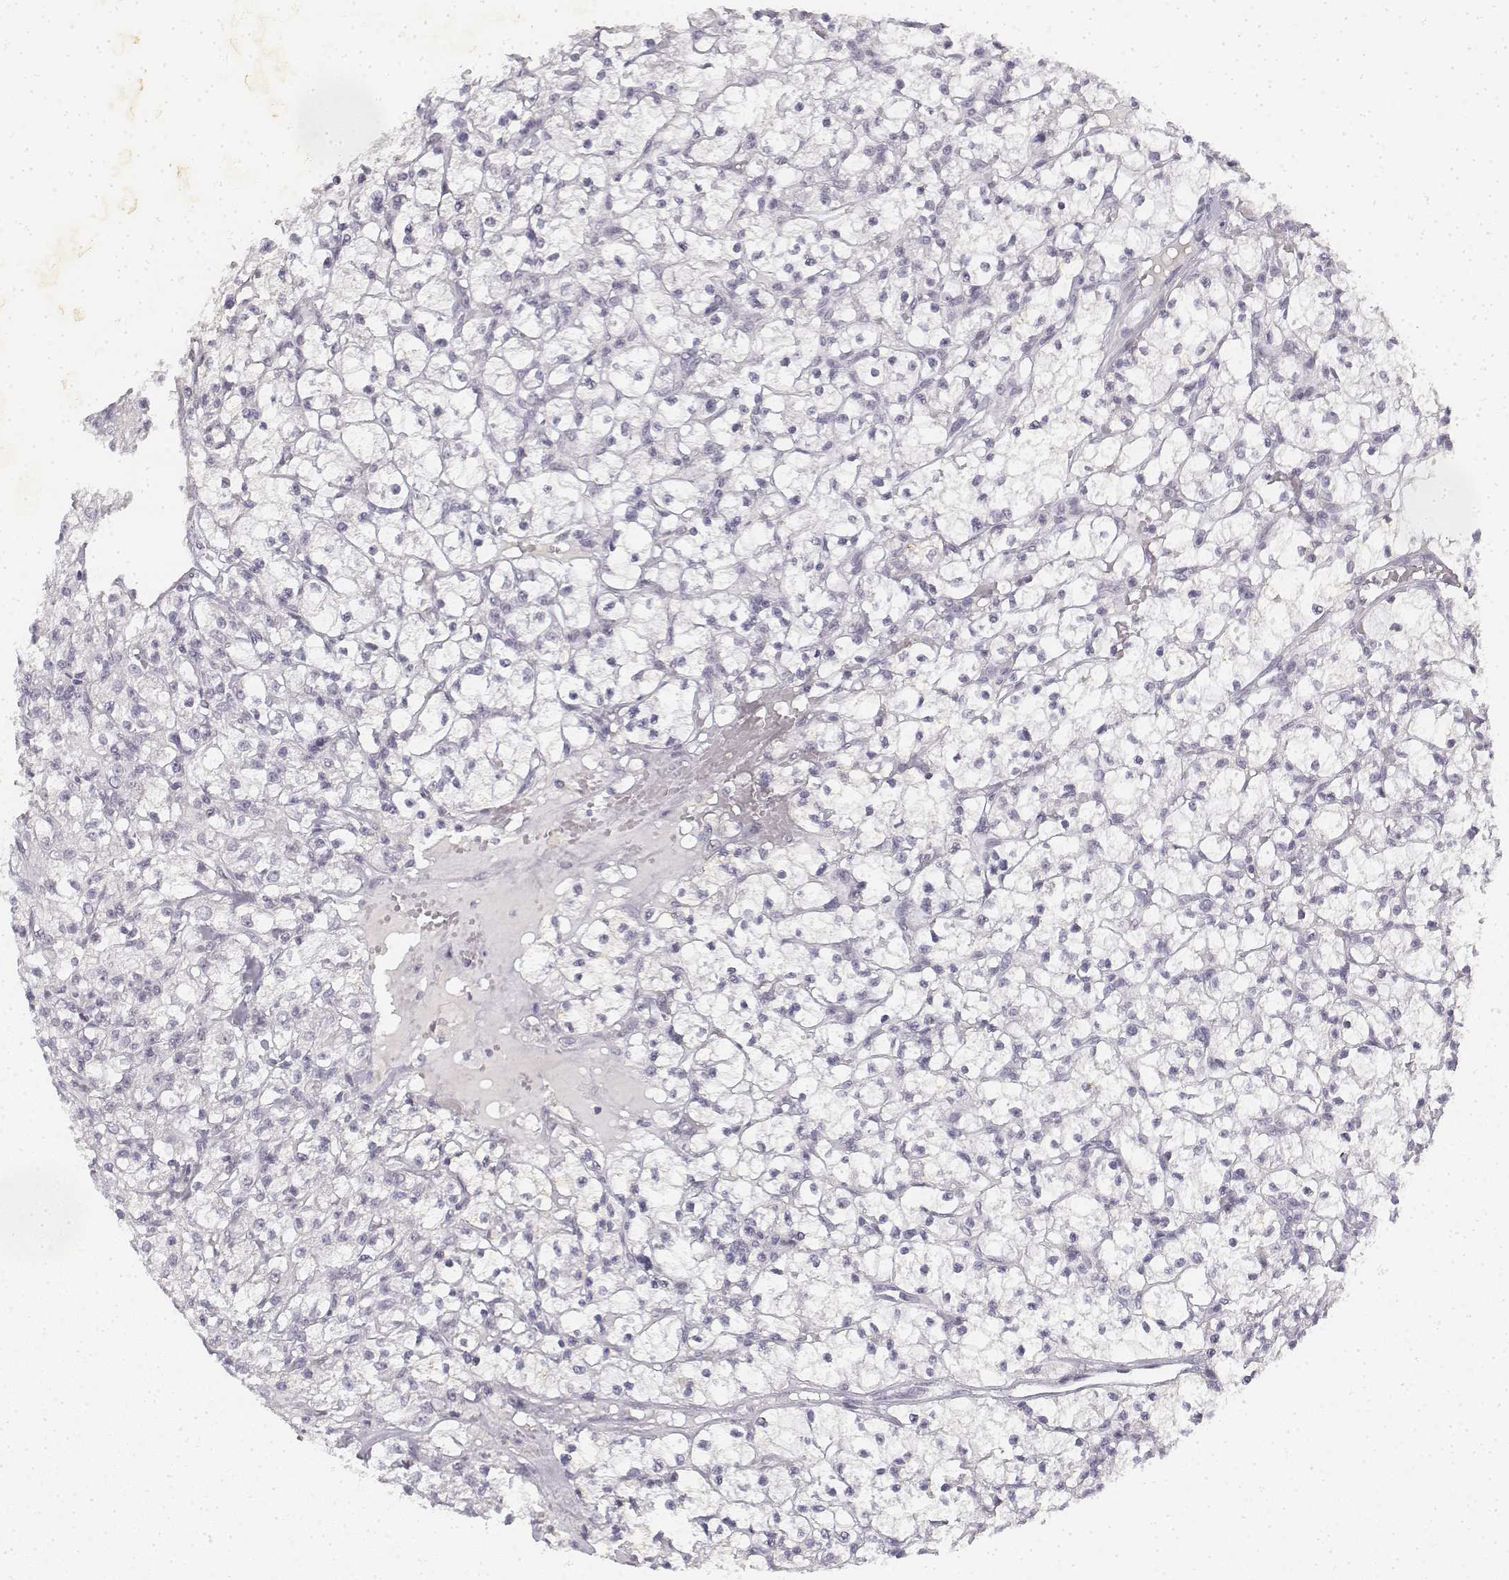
{"staining": {"intensity": "negative", "quantity": "none", "location": "none"}, "tissue": "renal cancer", "cell_type": "Tumor cells", "image_type": "cancer", "snomed": [{"axis": "morphology", "description": "Adenocarcinoma, NOS"}, {"axis": "topography", "description": "Kidney"}], "caption": "Renal cancer (adenocarcinoma) was stained to show a protein in brown. There is no significant positivity in tumor cells. (DAB immunohistochemistry, high magnification).", "gene": "KRT84", "patient": {"sex": "female", "age": 59}}